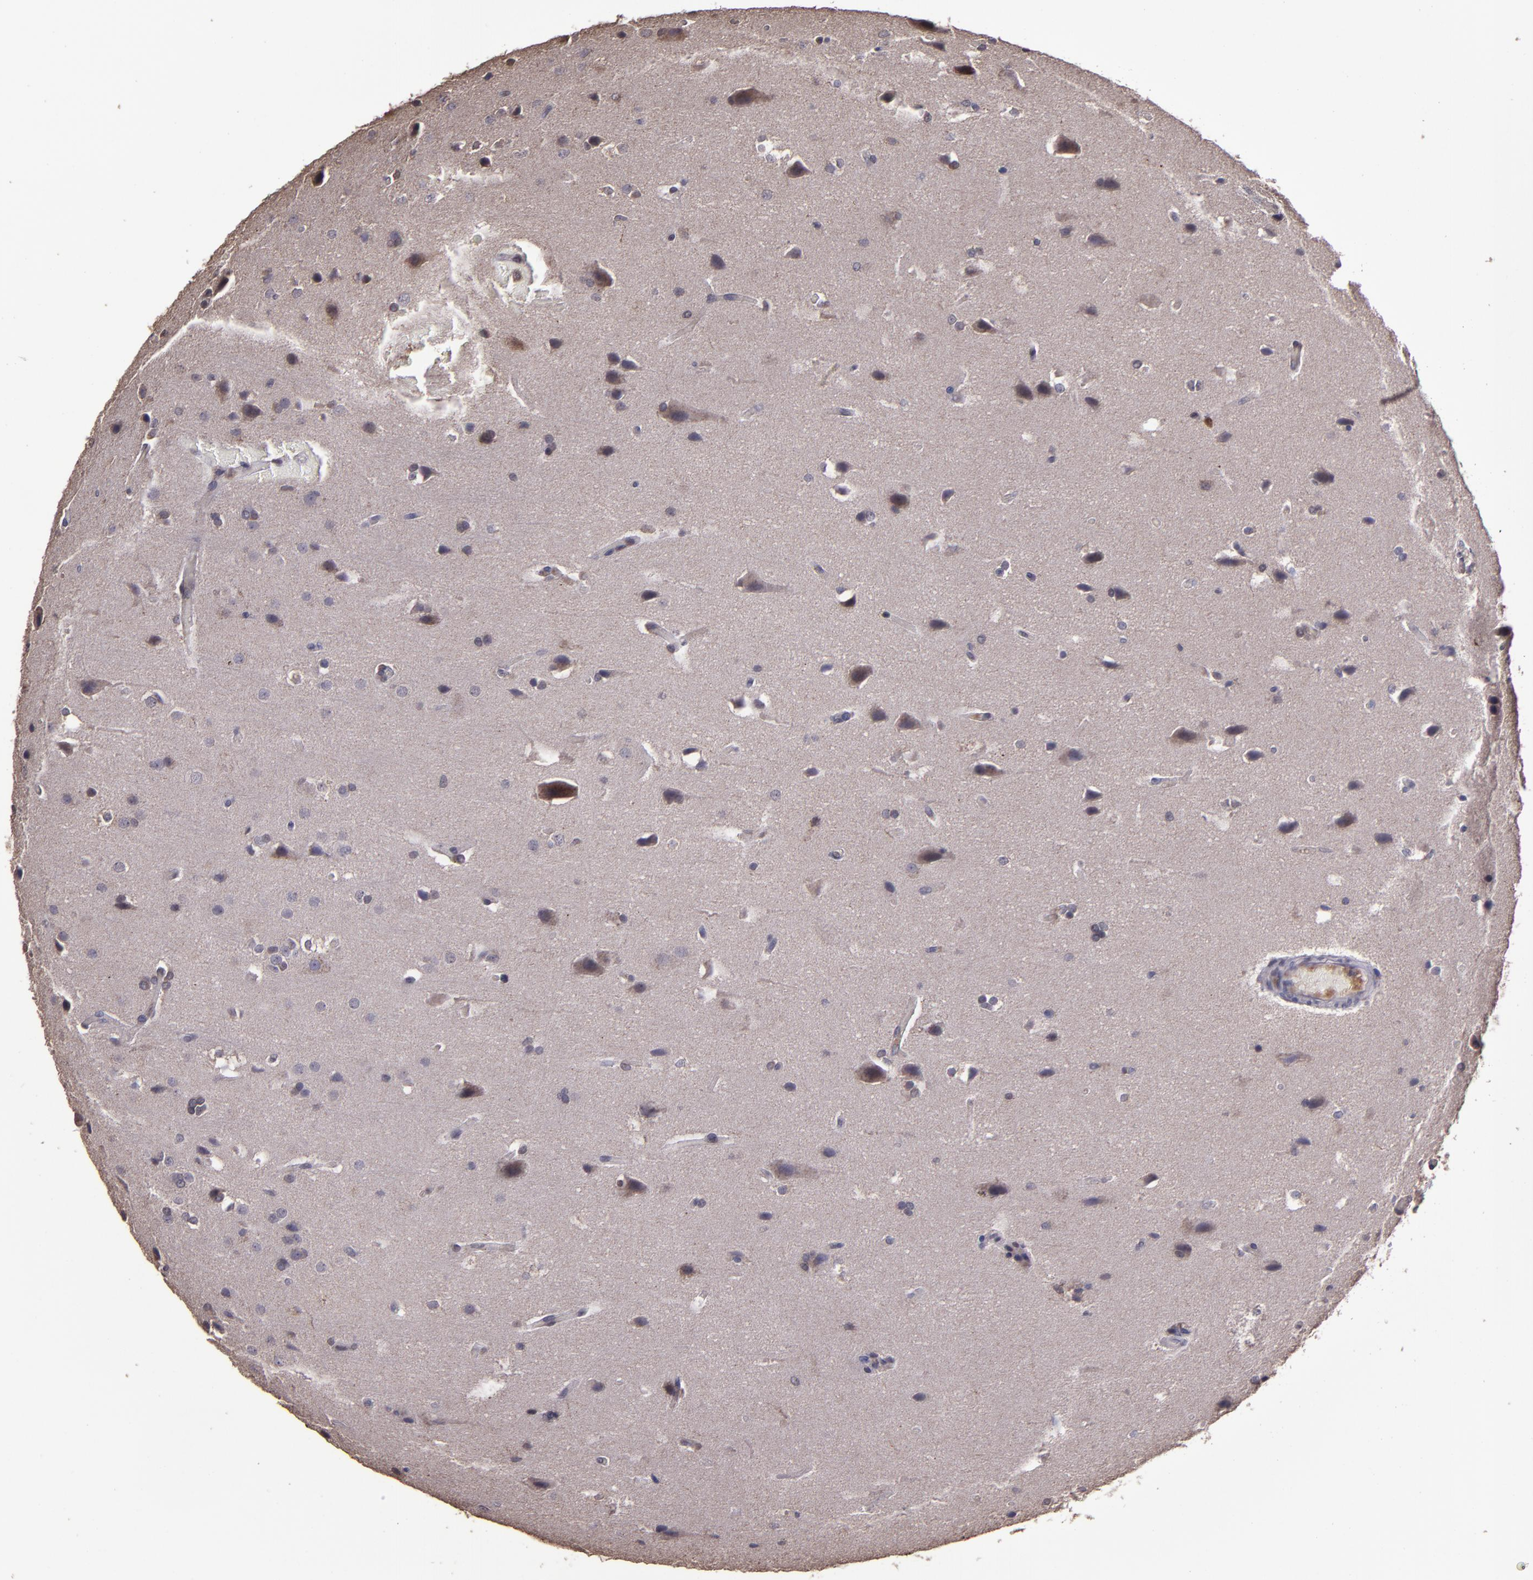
{"staining": {"intensity": "weak", "quantity": "<25%", "location": "cytoplasmic/membranous"}, "tissue": "glioma", "cell_type": "Tumor cells", "image_type": "cancer", "snomed": [{"axis": "morphology", "description": "Glioma, malignant, Low grade"}, {"axis": "topography", "description": "Cerebral cortex"}], "caption": "Glioma stained for a protein using immunohistochemistry (IHC) shows no expression tumor cells.", "gene": "SERPINF2", "patient": {"sex": "female", "age": 47}}